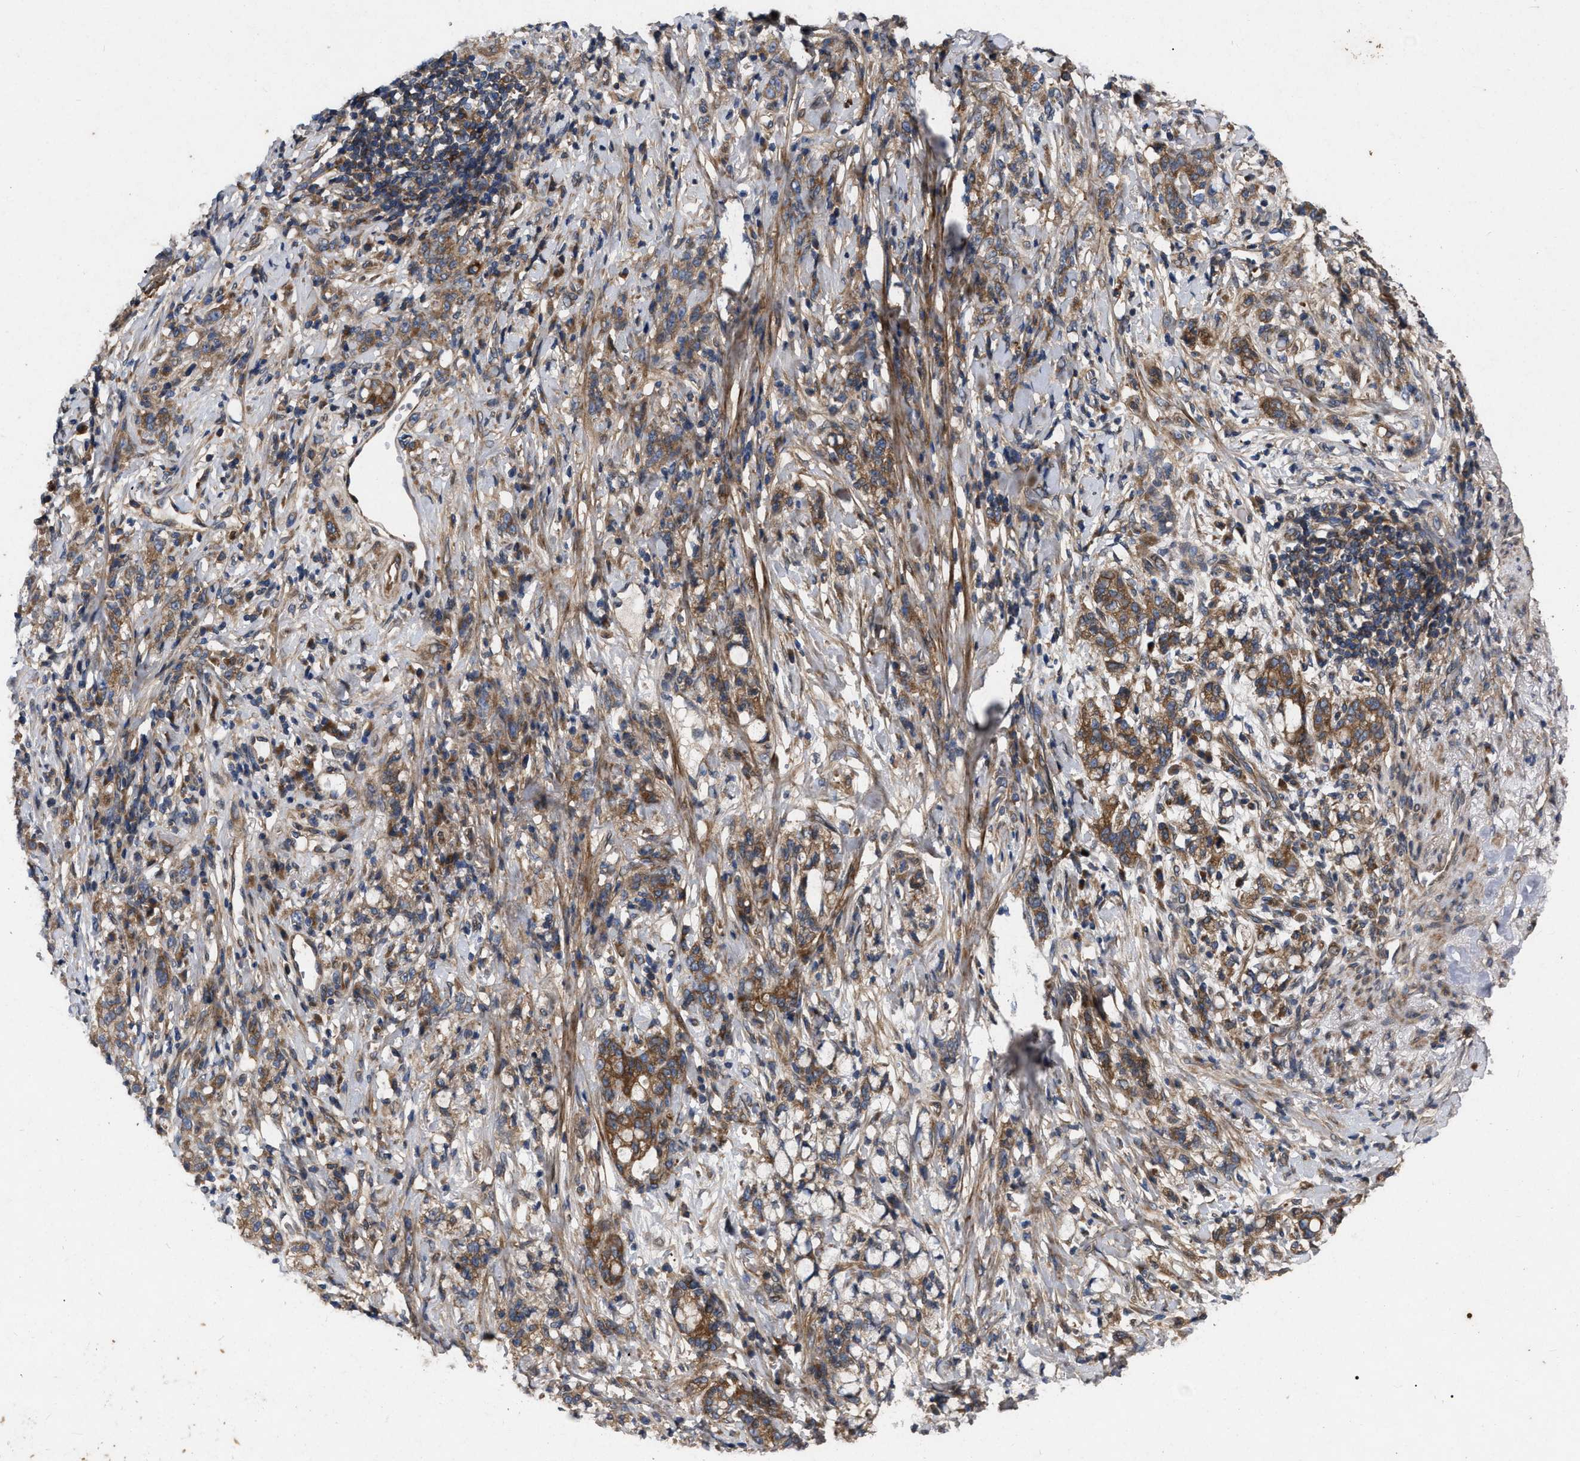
{"staining": {"intensity": "moderate", "quantity": ">75%", "location": "cytoplasmic/membranous"}, "tissue": "stomach cancer", "cell_type": "Tumor cells", "image_type": "cancer", "snomed": [{"axis": "morphology", "description": "Adenocarcinoma, NOS"}, {"axis": "topography", "description": "Stomach, lower"}], "caption": "Adenocarcinoma (stomach) was stained to show a protein in brown. There is medium levels of moderate cytoplasmic/membranous positivity in approximately >75% of tumor cells. The protein of interest is stained brown, and the nuclei are stained in blue (DAB IHC with brightfield microscopy, high magnification).", "gene": "CDKN2C", "patient": {"sex": "male", "age": 88}}